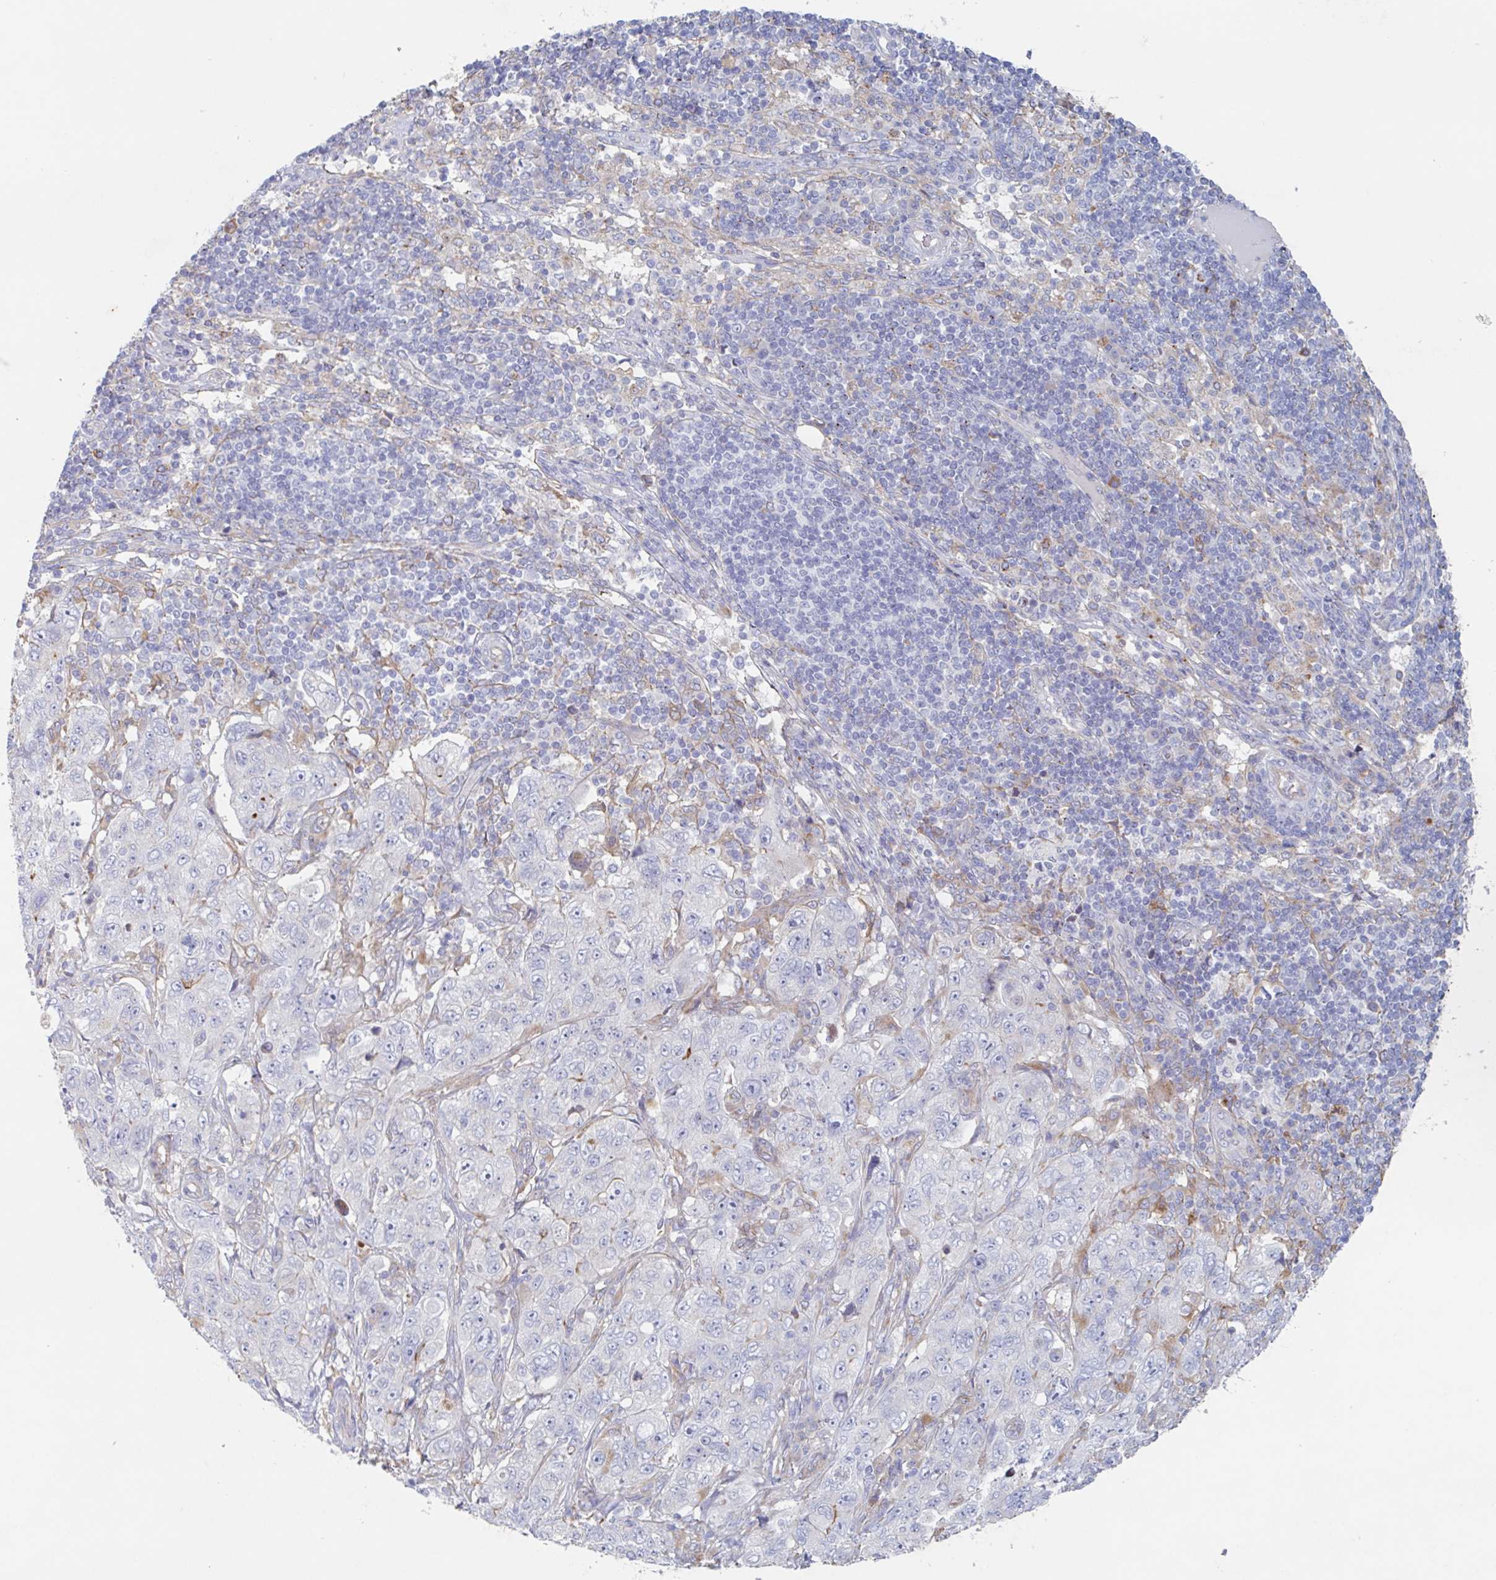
{"staining": {"intensity": "negative", "quantity": "none", "location": "none"}, "tissue": "pancreatic cancer", "cell_type": "Tumor cells", "image_type": "cancer", "snomed": [{"axis": "morphology", "description": "Adenocarcinoma, NOS"}, {"axis": "topography", "description": "Pancreas"}], "caption": "This image is of pancreatic cancer (adenocarcinoma) stained with immunohistochemistry to label a protein in brown with the nuclei are counter-stained blue. There is no expression in tumor cells. (DAB IHC visualized using brightfield microscopy, high magnification).", "gene": "MANBA", "patient": {"sex": "male", "age": 68}}